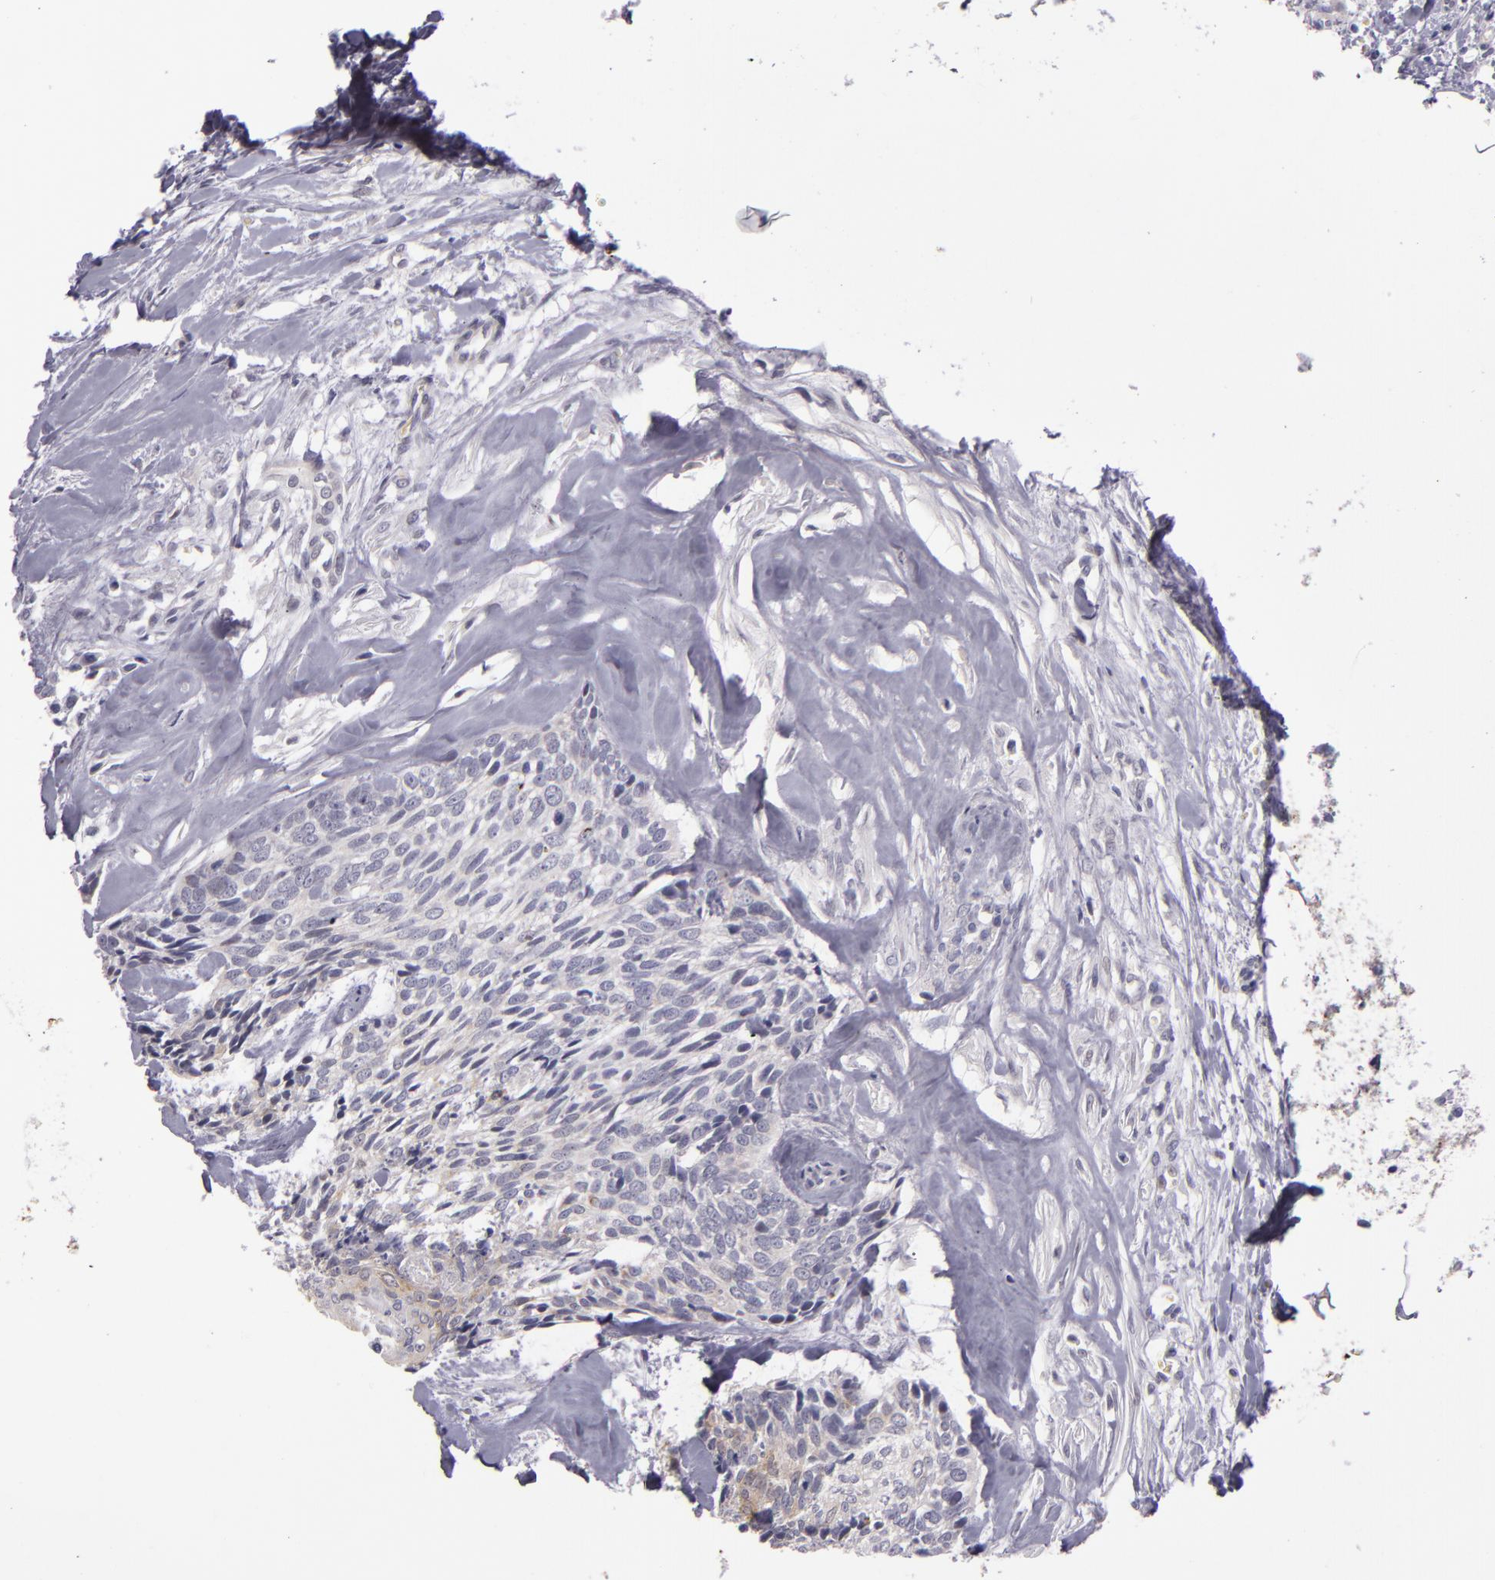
{"staining": {"intensity": "negative", "quantity": "none", "location": "none"}, "tissue": "head and neck cancer", "cell_type": "Tumor cells", "image_type": "cancer", "snomed": [{"axis": "morphology", "description": "Squamous cell carcinoma, NOS"}, {"axis": "topography", "description": "Salivary gland"}, {"axis": "topography", "description": "Head-Neck"}], "caption": "Head and neck squamous cell carcinoma was stained to show a protein in brown. There is no significant expression in tumor cells.", "gene": "SNCB", "patient": {"sex": "male", "age": 70}}